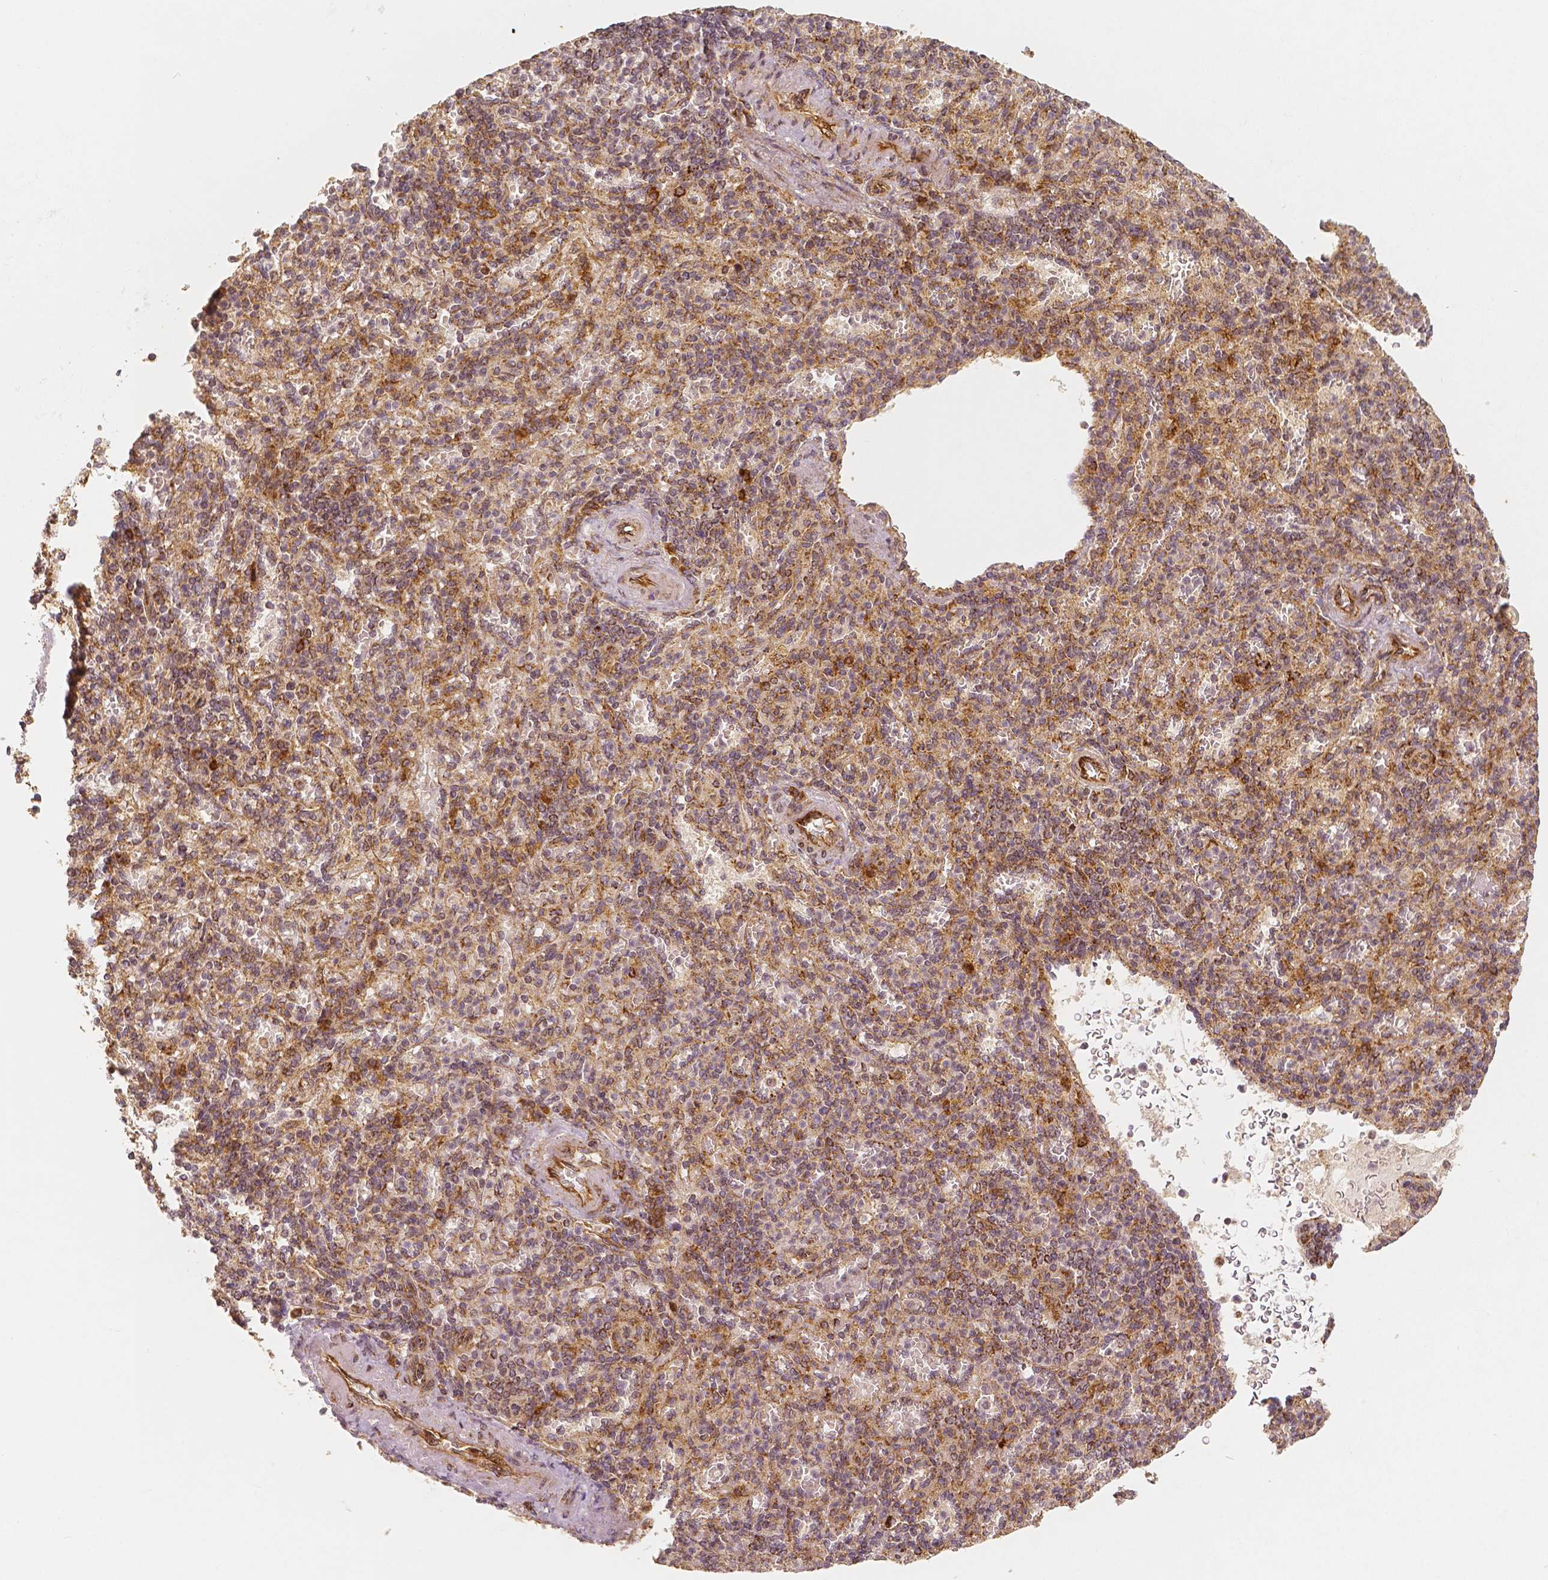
{"staining": {"intensity": "weak", "quantity": "<25%", "location": "cytoplasmic/membranous"}, "tissue": "spleen", "cell_type": "Cells in red pulp", "image_type": "normal", "snomed": [{"axis": "morphology", "description": "Normal tissue, NOS"}, {"axis": "topography", "description": "Spleen"}], "caption": "Histopathology image shows no protein positivity in cells in red pulp of benign spleen.", "gene": "PGAM5", "patient": {"sex": "female", "age": 74}}